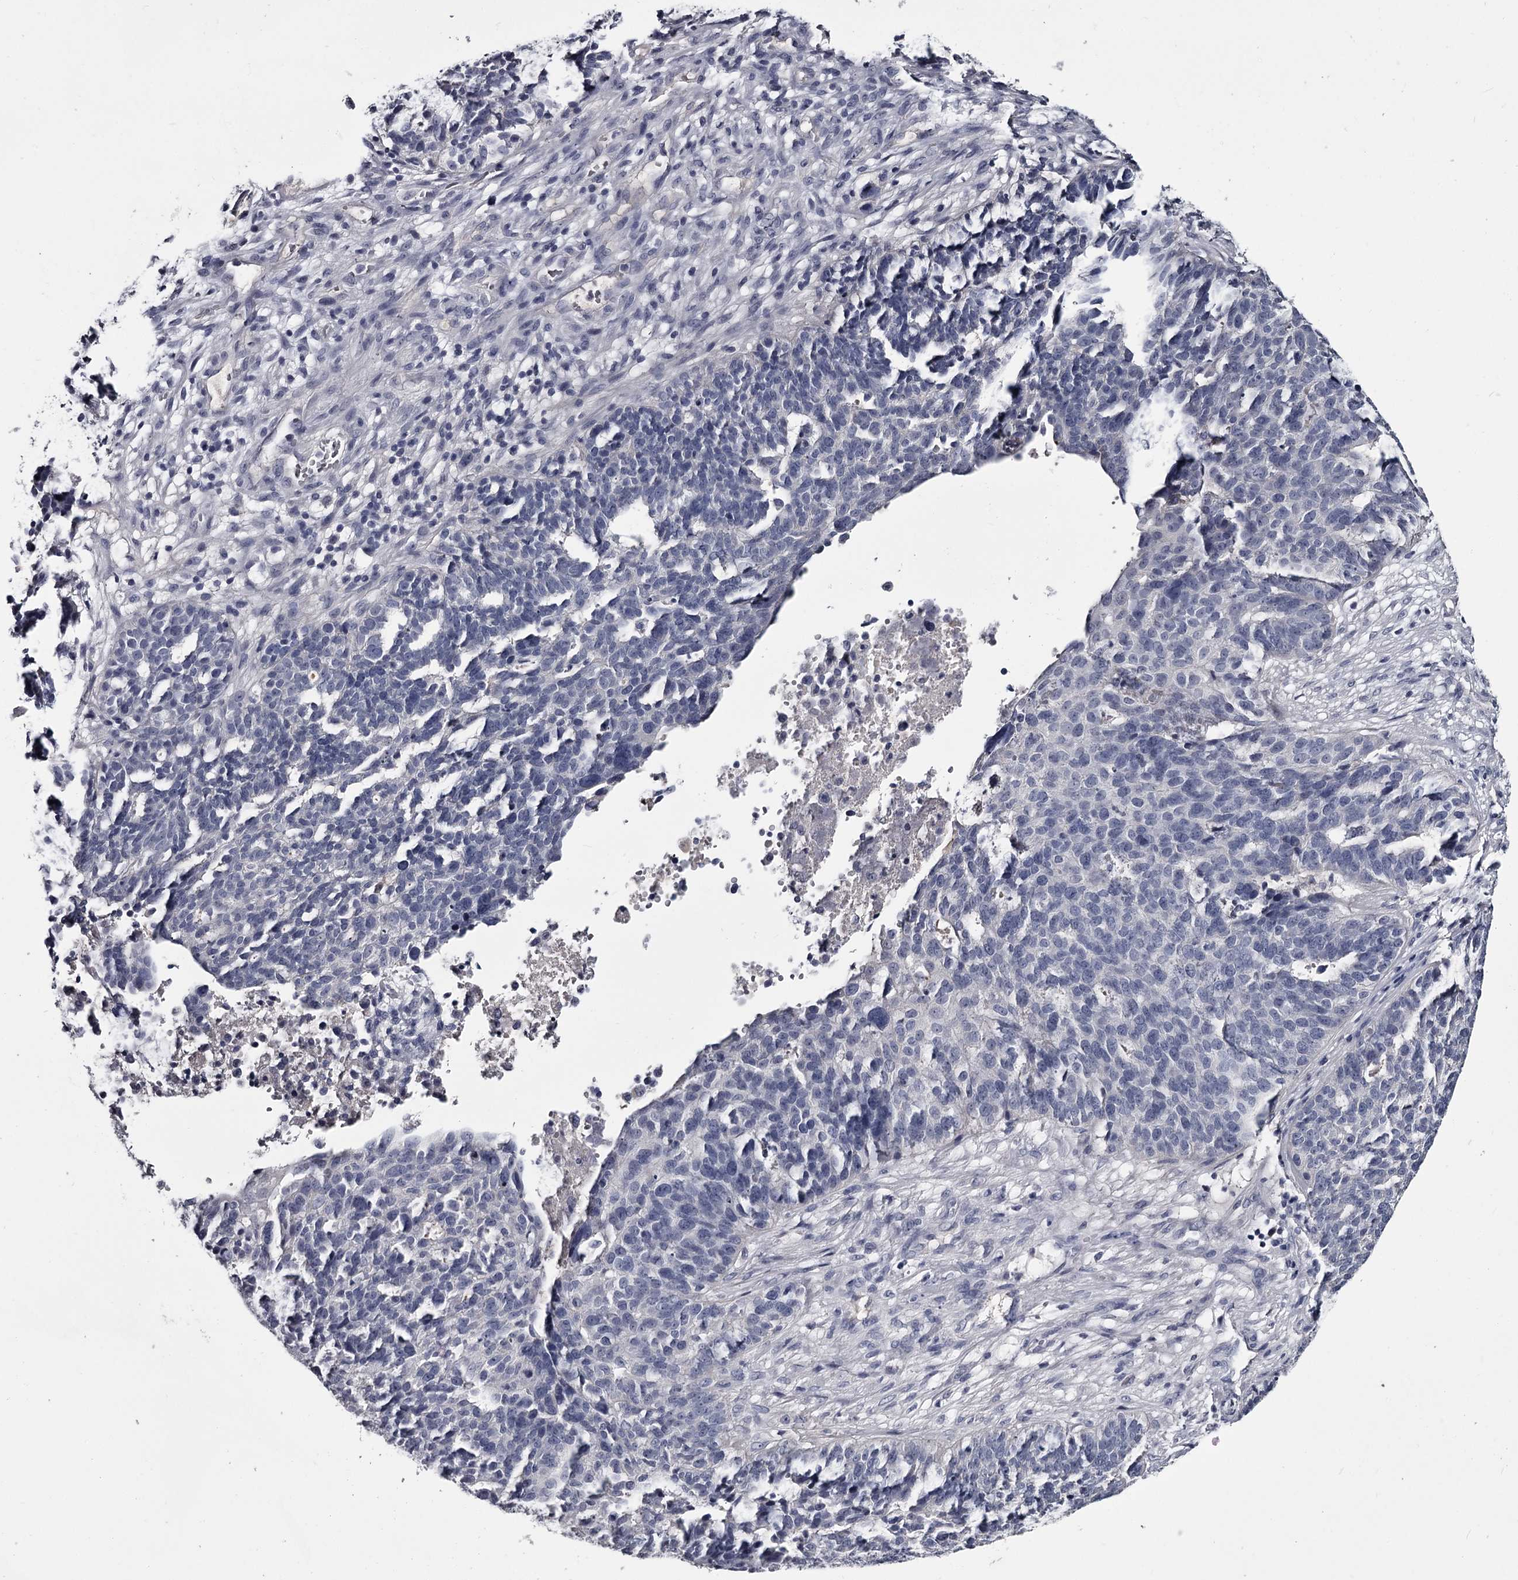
{"staining": {"intensity": "negative", "quantity": "none", "location": "none"}, "tissue": "ovarian cancer", "cell_type": "Tumor cells", "image_type": "cancer", "snomed": [{"axis": "morphology", "description": "Cystadenocarcinoma, serous, NOS"}, {"axis": "topography", "description": "Ovary"}], "caption": "An IHC micrograph of ovarian cancer (serous cystadenocarcinoma) is shown. There is no staining in tumor cells of ovarian cancer (serous cystadenocarcinoma).", "gene": "DAO", "patient": {"sex": "female", "age": 59}}